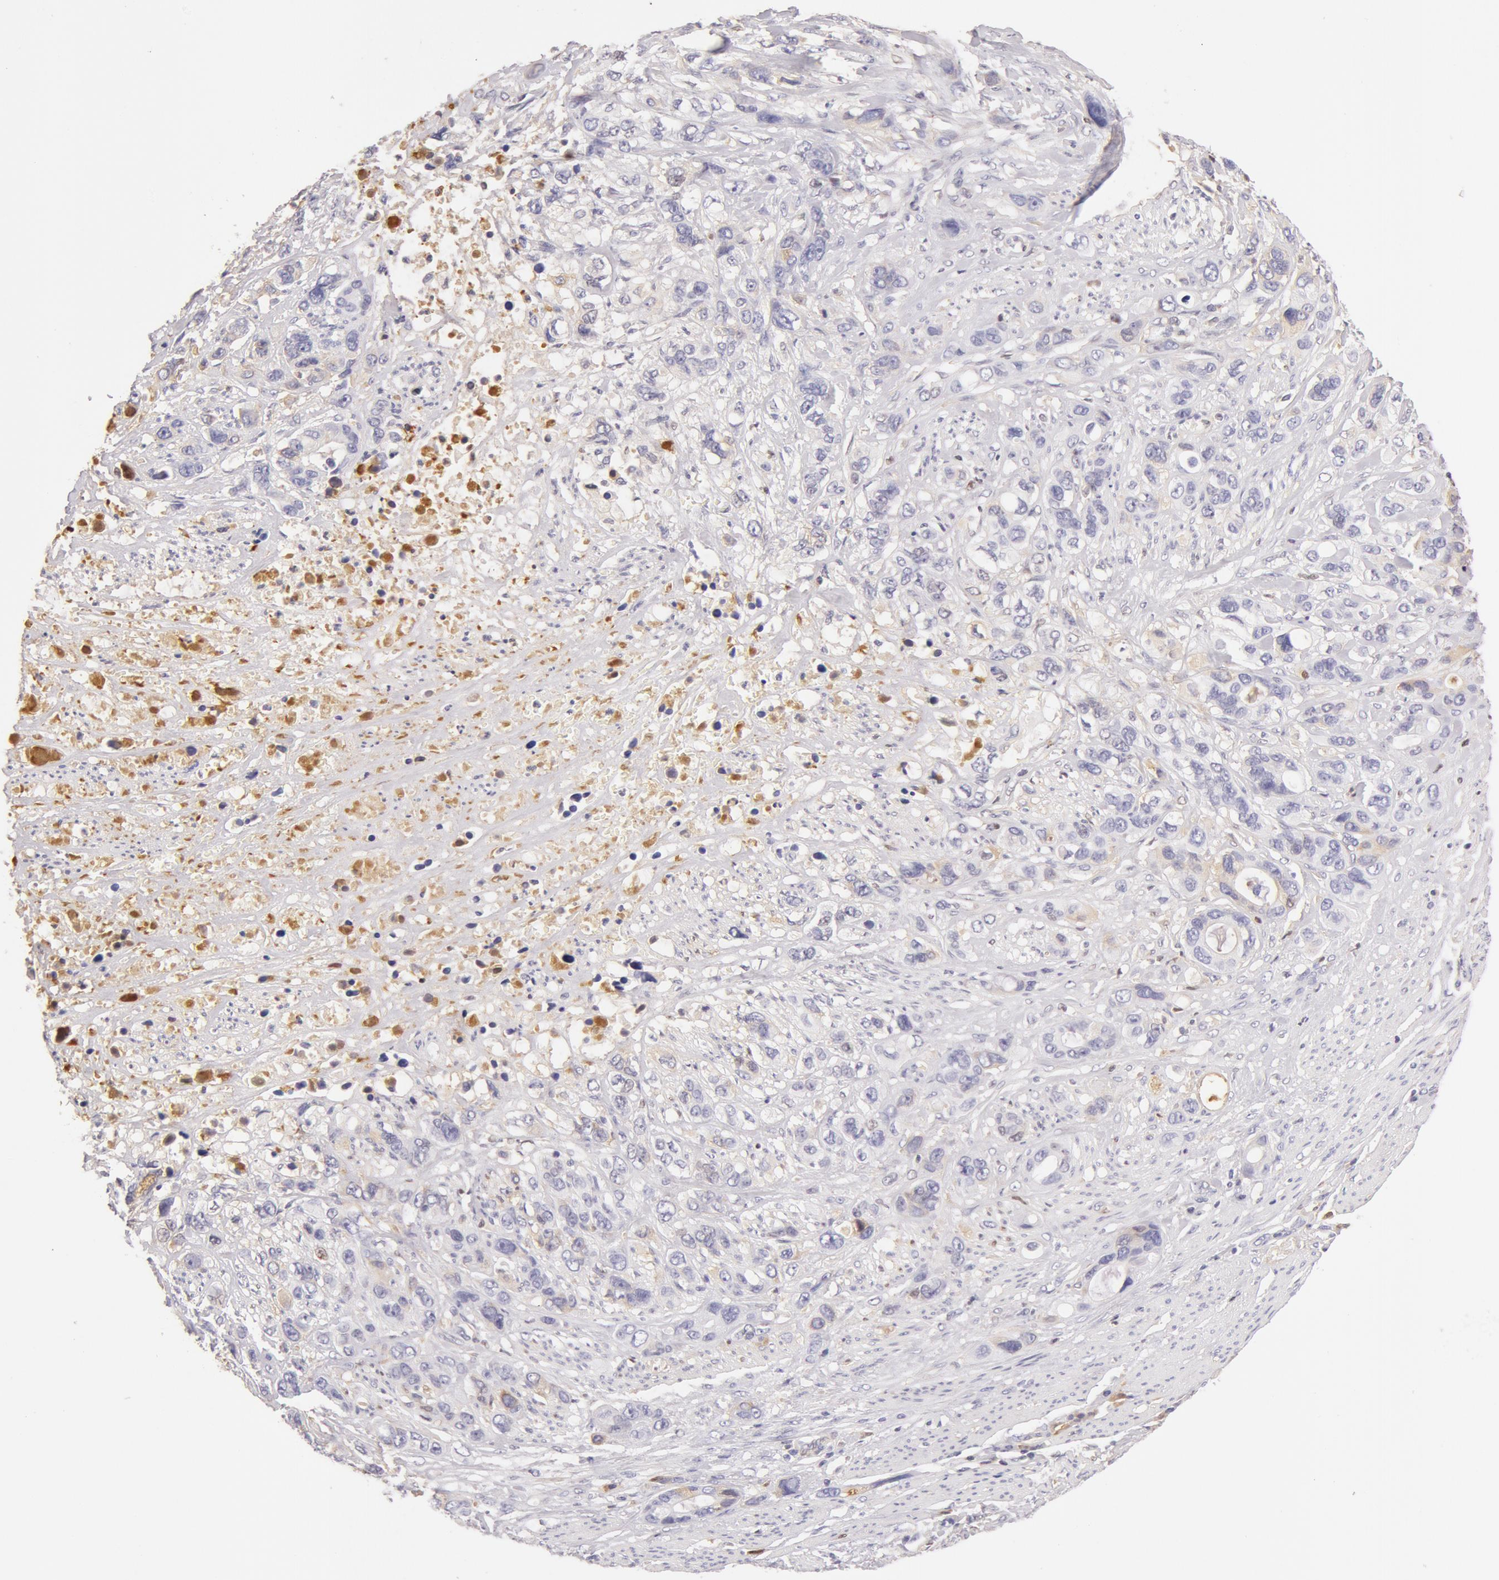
{"staining": {"intensity": "weak", "quantity": "<25%", "location": "cytoplasmic/membranous"}, "tissue": "stomach cancer", "cell_type": "Tumor cells", "image_type": "cancer", "snomed": [{"axis": "morphology", "description": "Adenocarcinoma, NOS"}, {"axis": "topography", "description": "Stomach, upper"}], "caption": "Immunohistochemistry of adenocarcinoma (stomach) exhibits no positivity in tumor cells. (Immunohistochemistry (ihc), brightfield microscopy, high magnification).", "gene": "AHSG", "patient": {"sex": "male", "age": 47}}